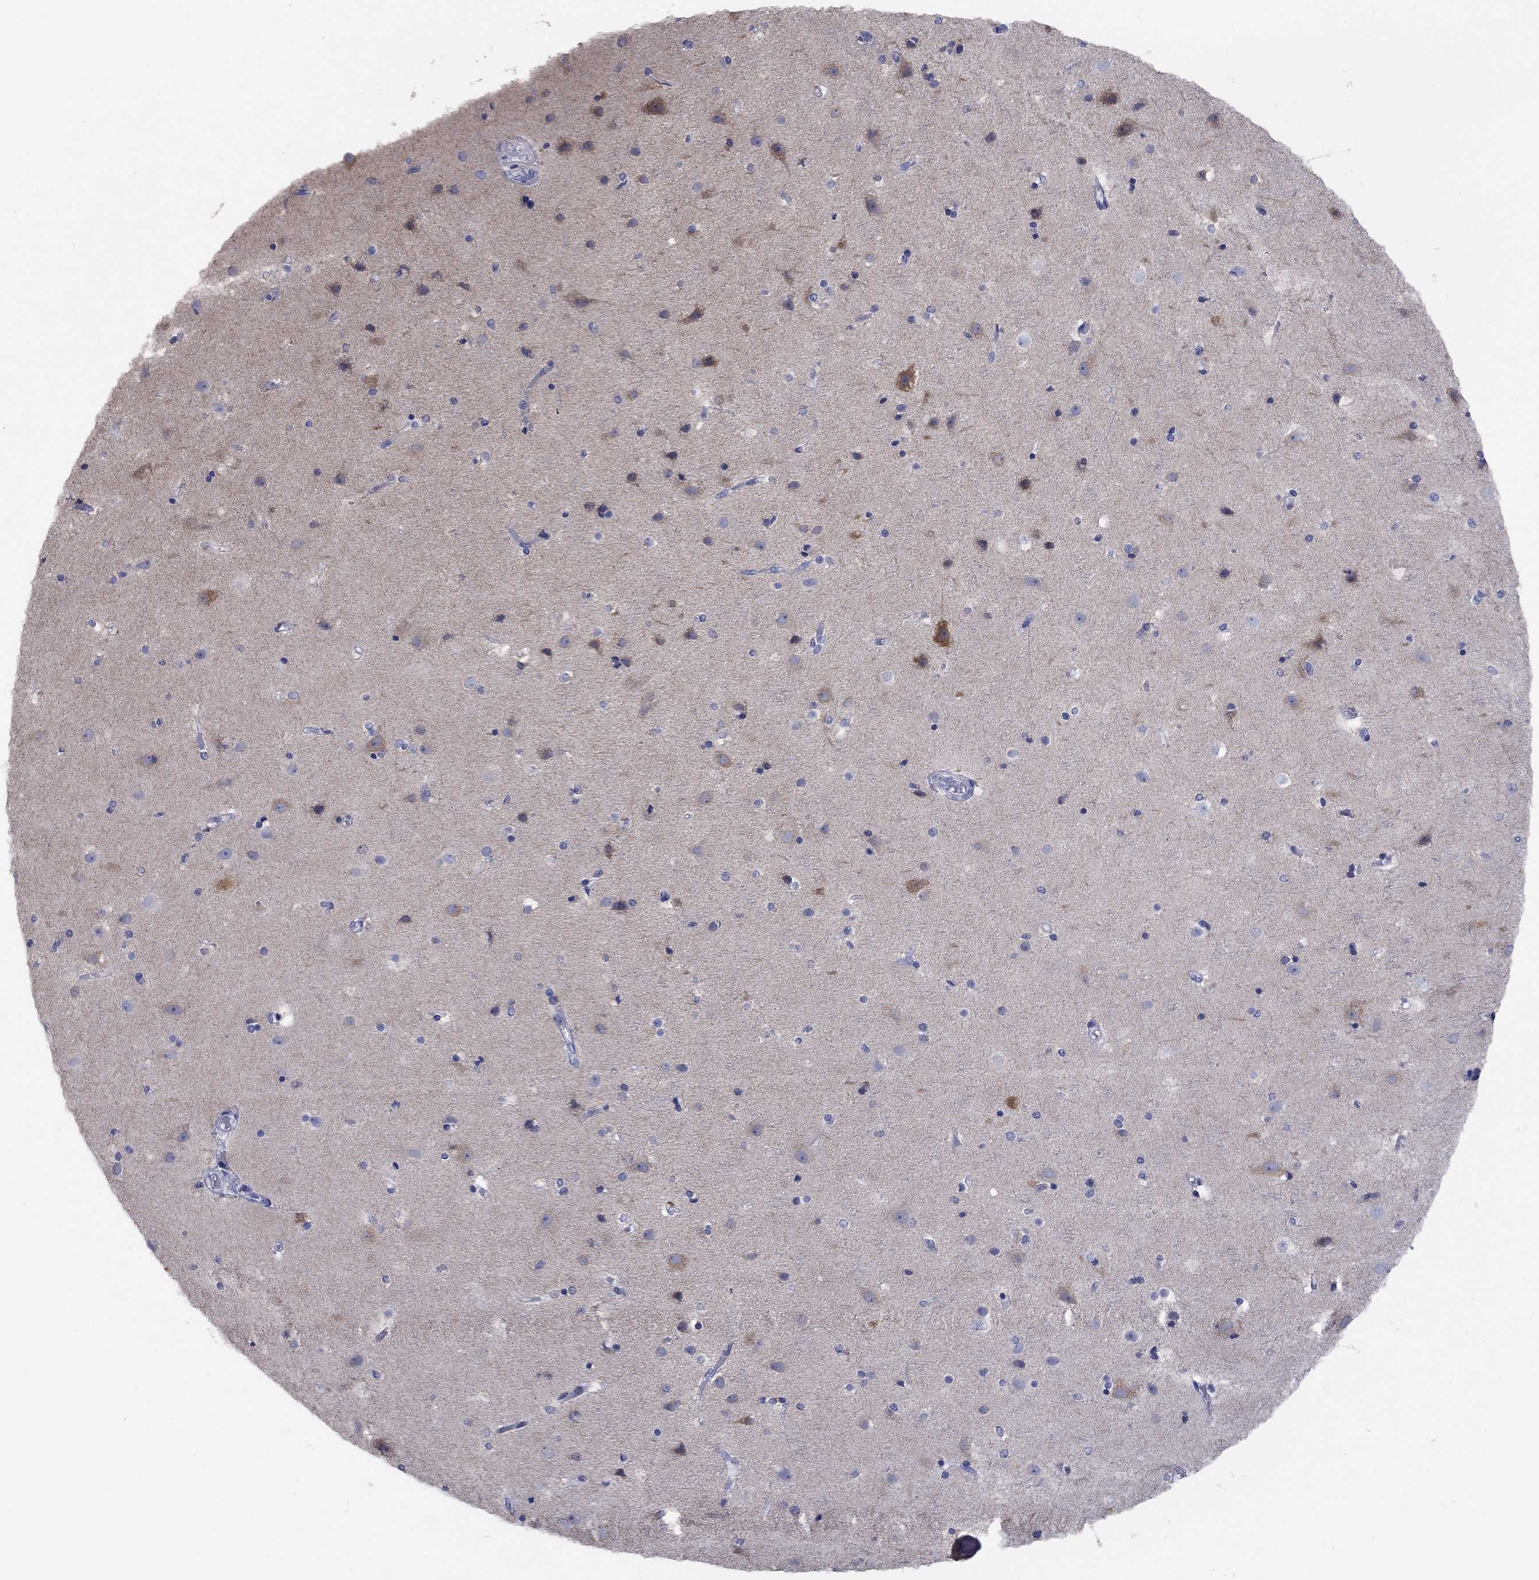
{"staining": {"intensity": "negative", "quantity": "none", "location": "none"}, "tissue": "cerebral cortex", "cell_type": "Endothelial cells", "image_type": "normal", "snomed": [{"axis": "morphology", "description": "Normal tissue, NOS"}, {"axis": "topography", "description": "Cerebral cortex"}], "caption": "High magnification brightfield microscopy of benign cerebral cortex stained with DAB (brown) and counterstained with hematoxylin (blue): endothelial cells show no significant expression.", "gene": "CLVS1", "patient": {"sex": "female", "age": 52}}